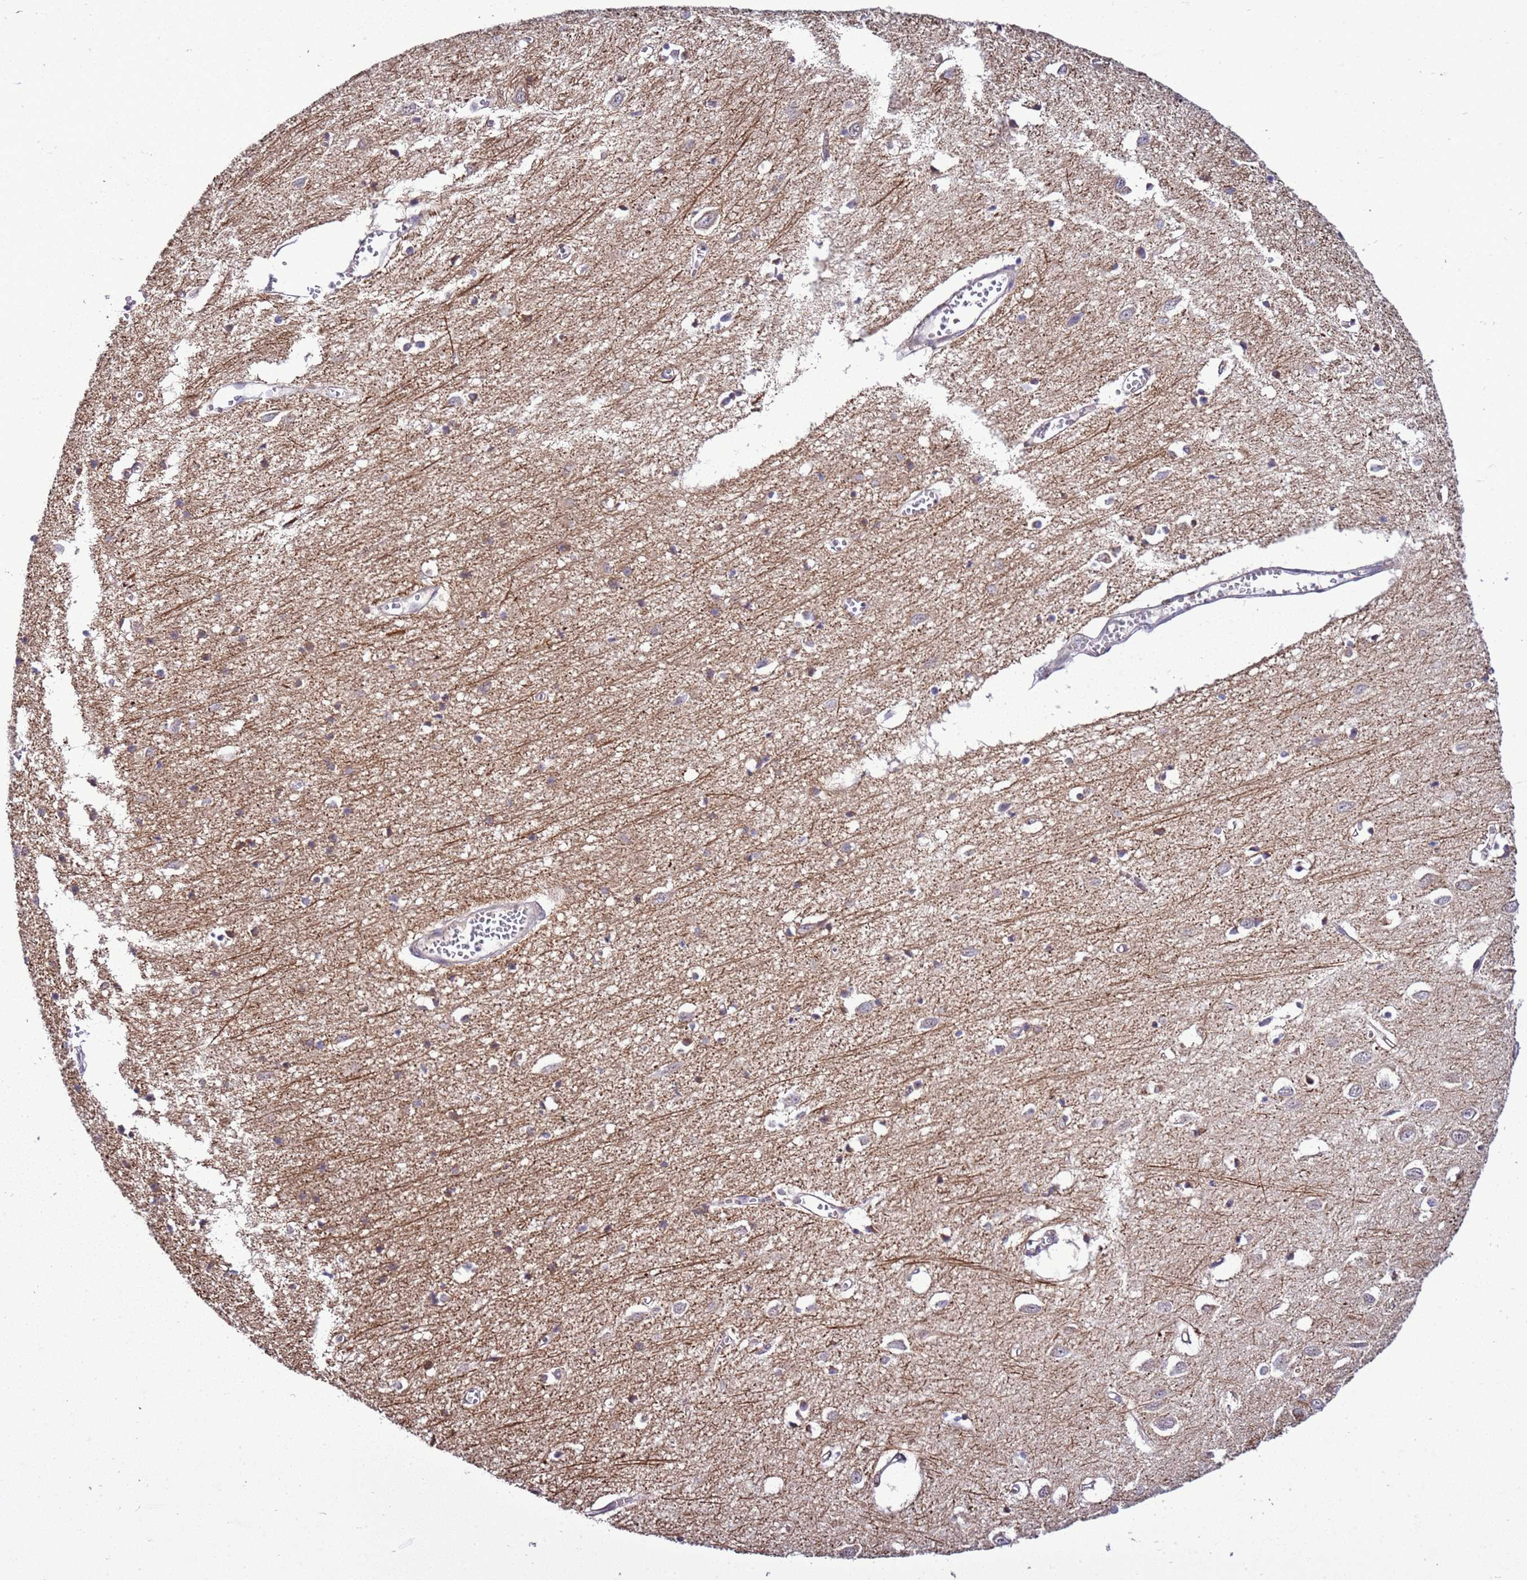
{"staining": {"intensity": "negative", "quantity": "none", "location": "none"}, "tissue": "cerebral cortex", "cell_type": "Endothelial cells", "image_type": "normal", "snomed": [{"axis": "morphology", "description": "Normal tissue, NOS"}, {"axis": "topography", "description": "Cerebral cortex"}], "caption": "A micrograph of cerebral cortex stained for a protein exhibits no brown staining in endothelial cells. Brightfield microscopy of IHC stained with DAB (brown) and hematoxylin (blue), captured at high magnification.", "gene": "GEN1", "patient": {"sex": "female", "age": 64}}